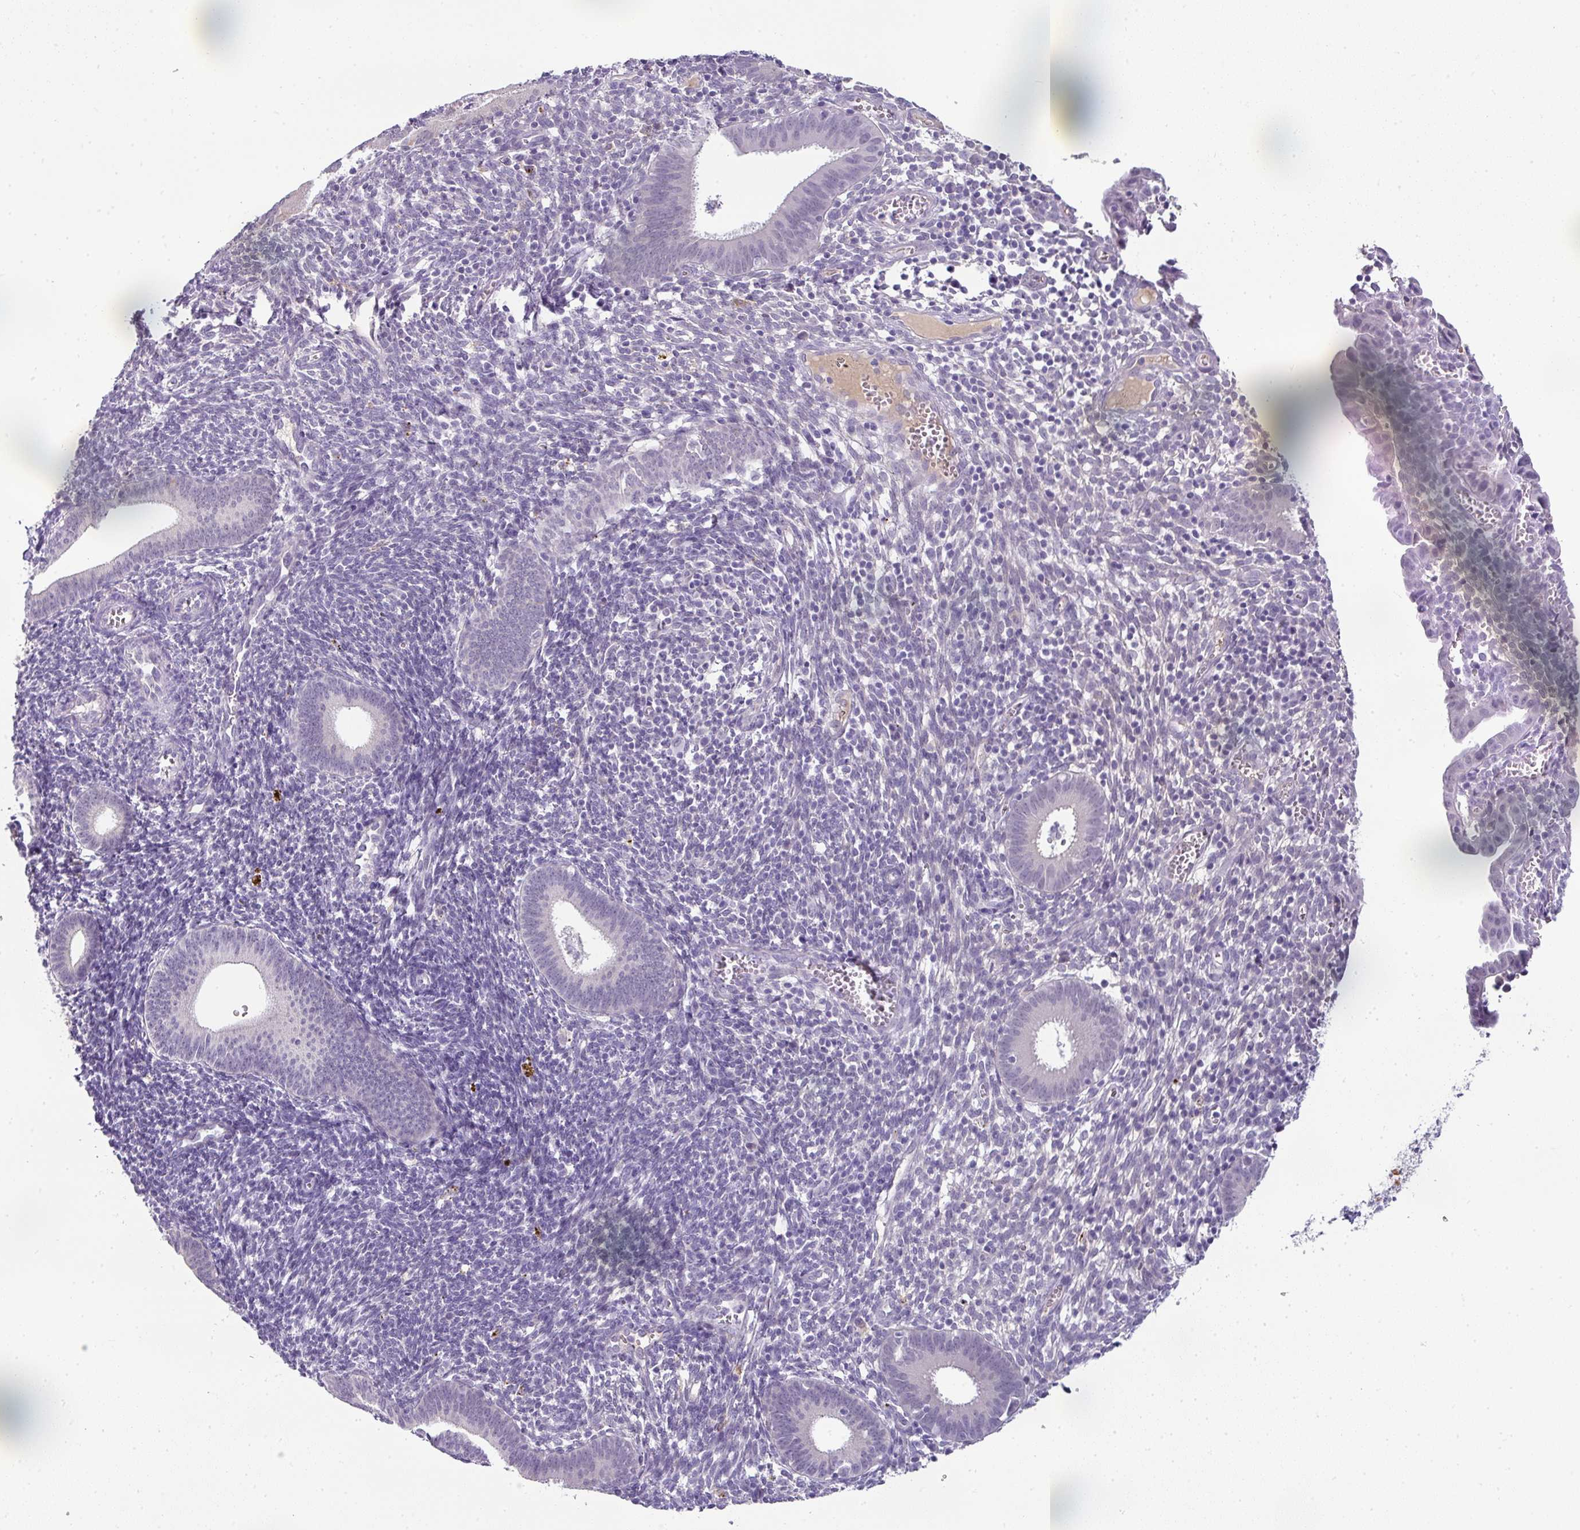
{"staining": {"intensity": "negative", "quantity": "none", "location": "none"}, "tissue": "endometrium", "cell_type": "Cells in endometrial stroma", "image_type": "normal", "snomed": [{"axis": "morphology", "description": "Normal tissue, NOS"}, {"axis": "topography", "description": "Endometrium"}], "caption": "High power microscopy micrograph of an immunohistochemistry micrograph of normal endometrium, revealing no significant expression in cells in endometrial stroma.", "gene": "FGF17", "patient": {"sex": "female", "age": 41}}